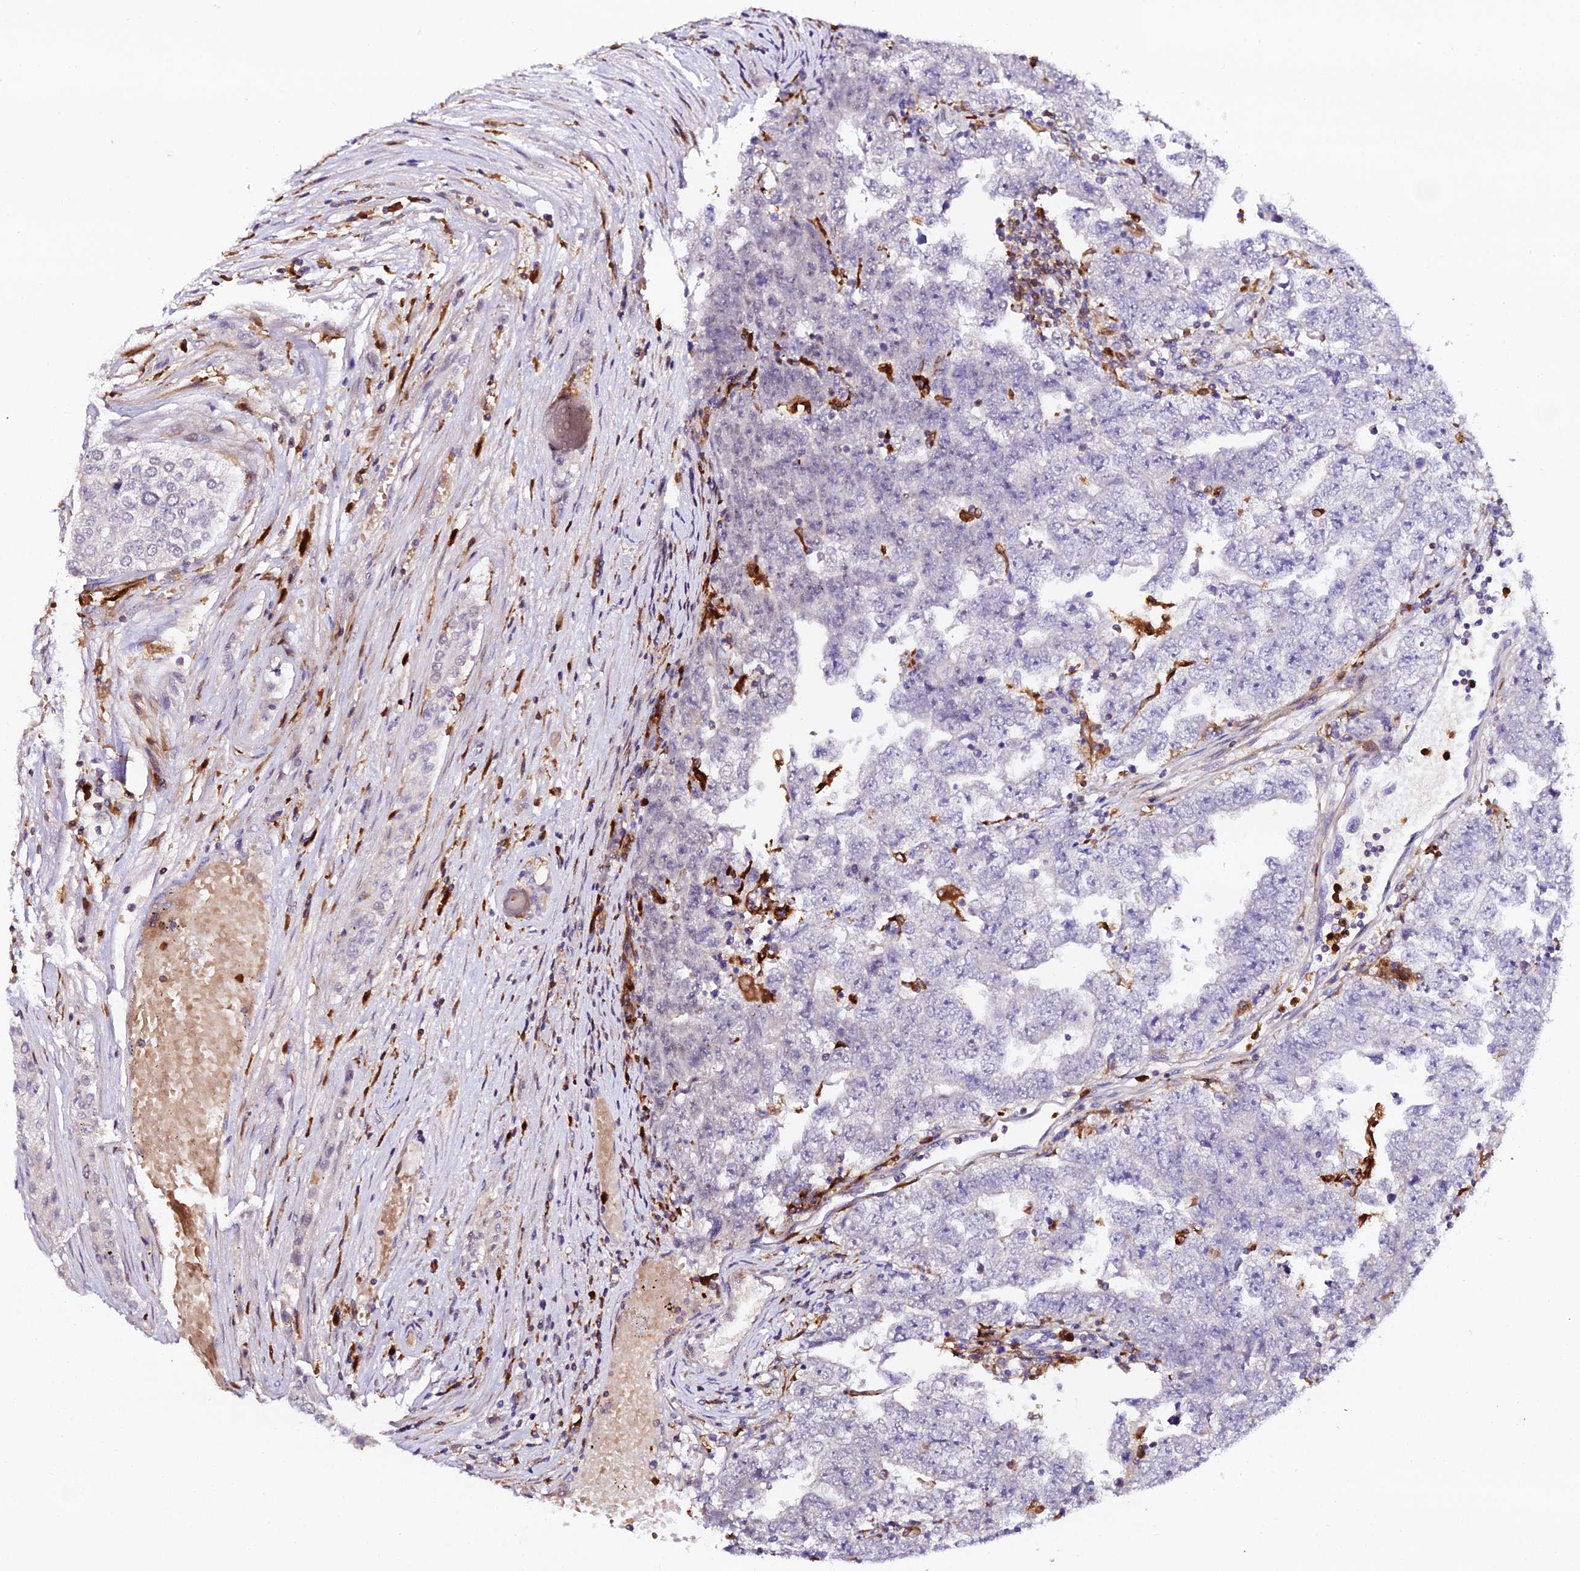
{"staining": {"intensity": "negative", "quantity": "none", "location": "none"}, "tissue": "testis cancer", "cell_type": "Tumor cells", "image_type": "cancer", "snomed": [{"axis": "morphology", "description": "Carcinoma, Embryonal, NOS"}, {"axis": "topography", "description": "Testis"}], "caption": "This is an IHC image of testis cancer (embryonal carcinoma). There is no positivity in tumor cells.", "gene": "IL4I1", "patient": {"sex": "male", "age": 25}}